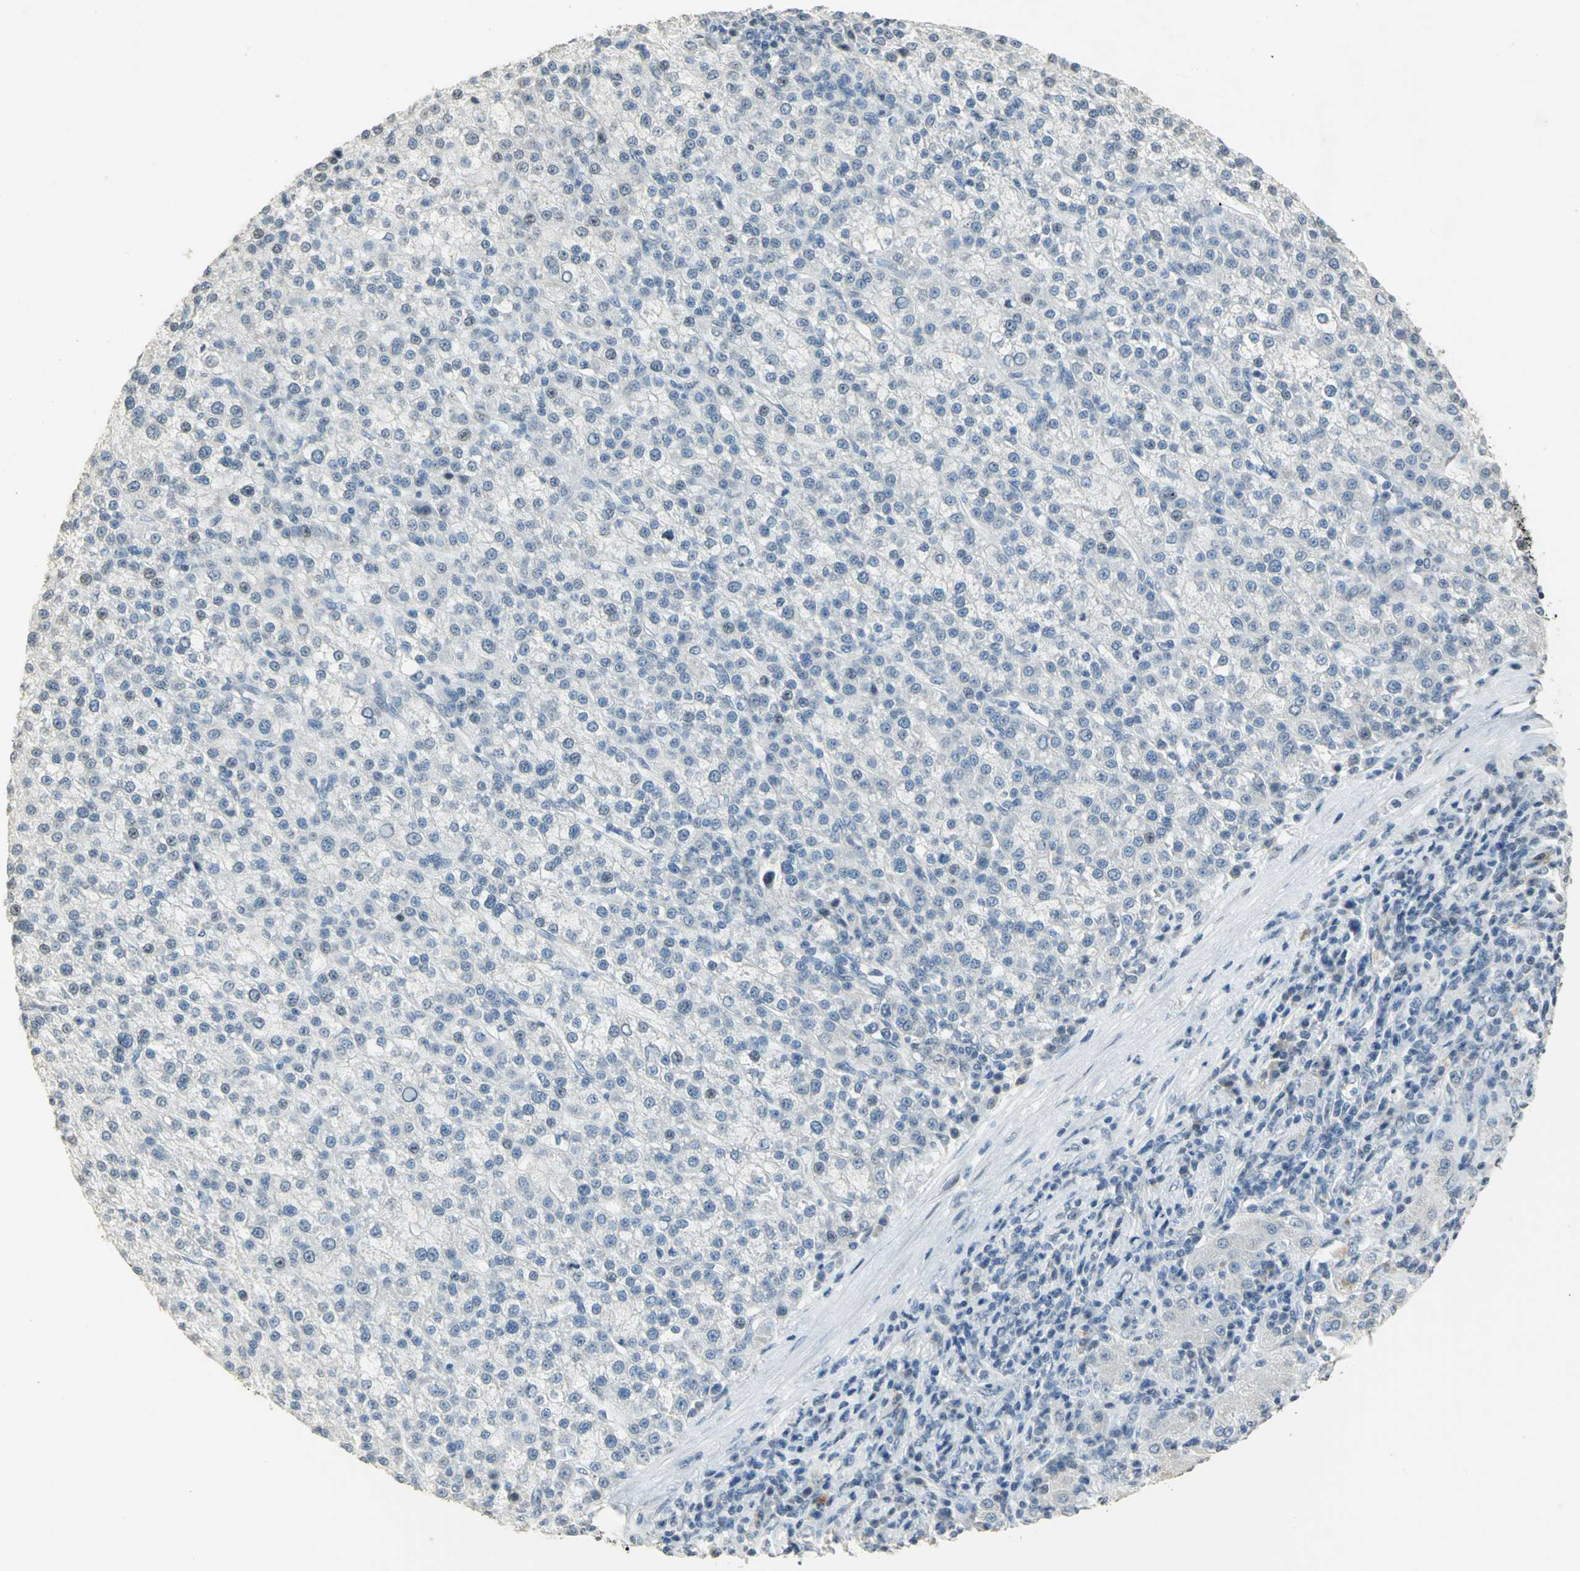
{"staining": {"intensity": "negative", "quantity": "none", "location": "none"}, "tissue": "liver cancer", "cell_type": "Tumor cells", "image_type": "cancer", "snomed": [{"axis": "morphology", "description": "Carcinoma, Hepatocellular, NOS"}, {"axis": "topography", "description": "Liver"}], "caption": "DAB (3,3'-diaminobenzidine) immunohistochemical staining of human liver hepatocellular carcinoma demonstrates no significant expression in tumor cells.", "gene": "DNAJB6", "patient": {"sex": "female", "age": 58}}